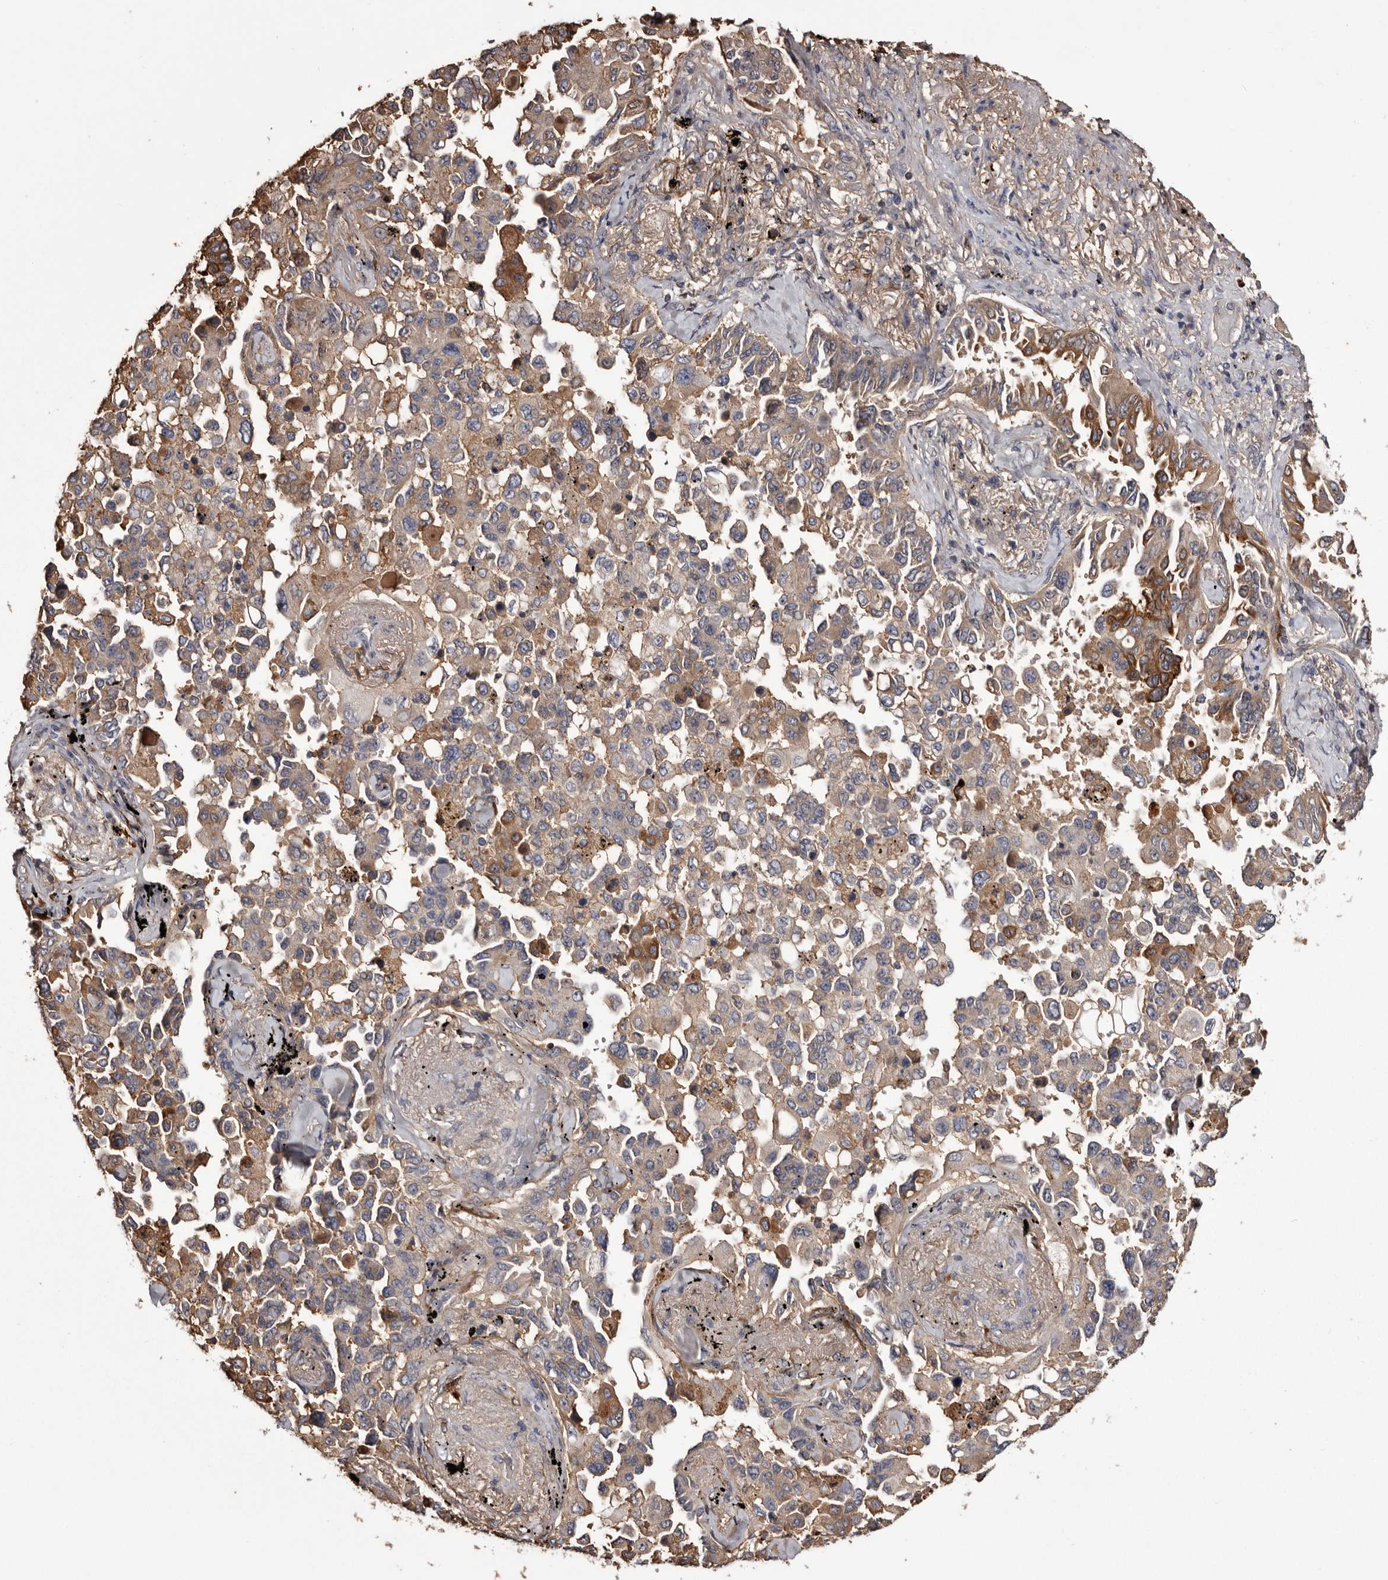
{"staining": {"intensity": "moderate", "quantity": "25%-75%", "location": "cytoplasmic/membranous"}, "tissue": "lung cancer", "cell_type": "Tumor cells", "image_type": "cancer", "snomed": [{"axis": "morphology", "description": "Adenocarcinoma, NOS"}, {"axis": "topography", "description": "Lung"}], "caption": "IHC (DAB) staining of human lung cancer (adenocarcinoma) exhibits moderate cytoplasmic/membranous protein staining in approximately 25%-75% of tumor cells.", "gene": "CYP1B1", "patient": {"sex": "female", "age": 67}}